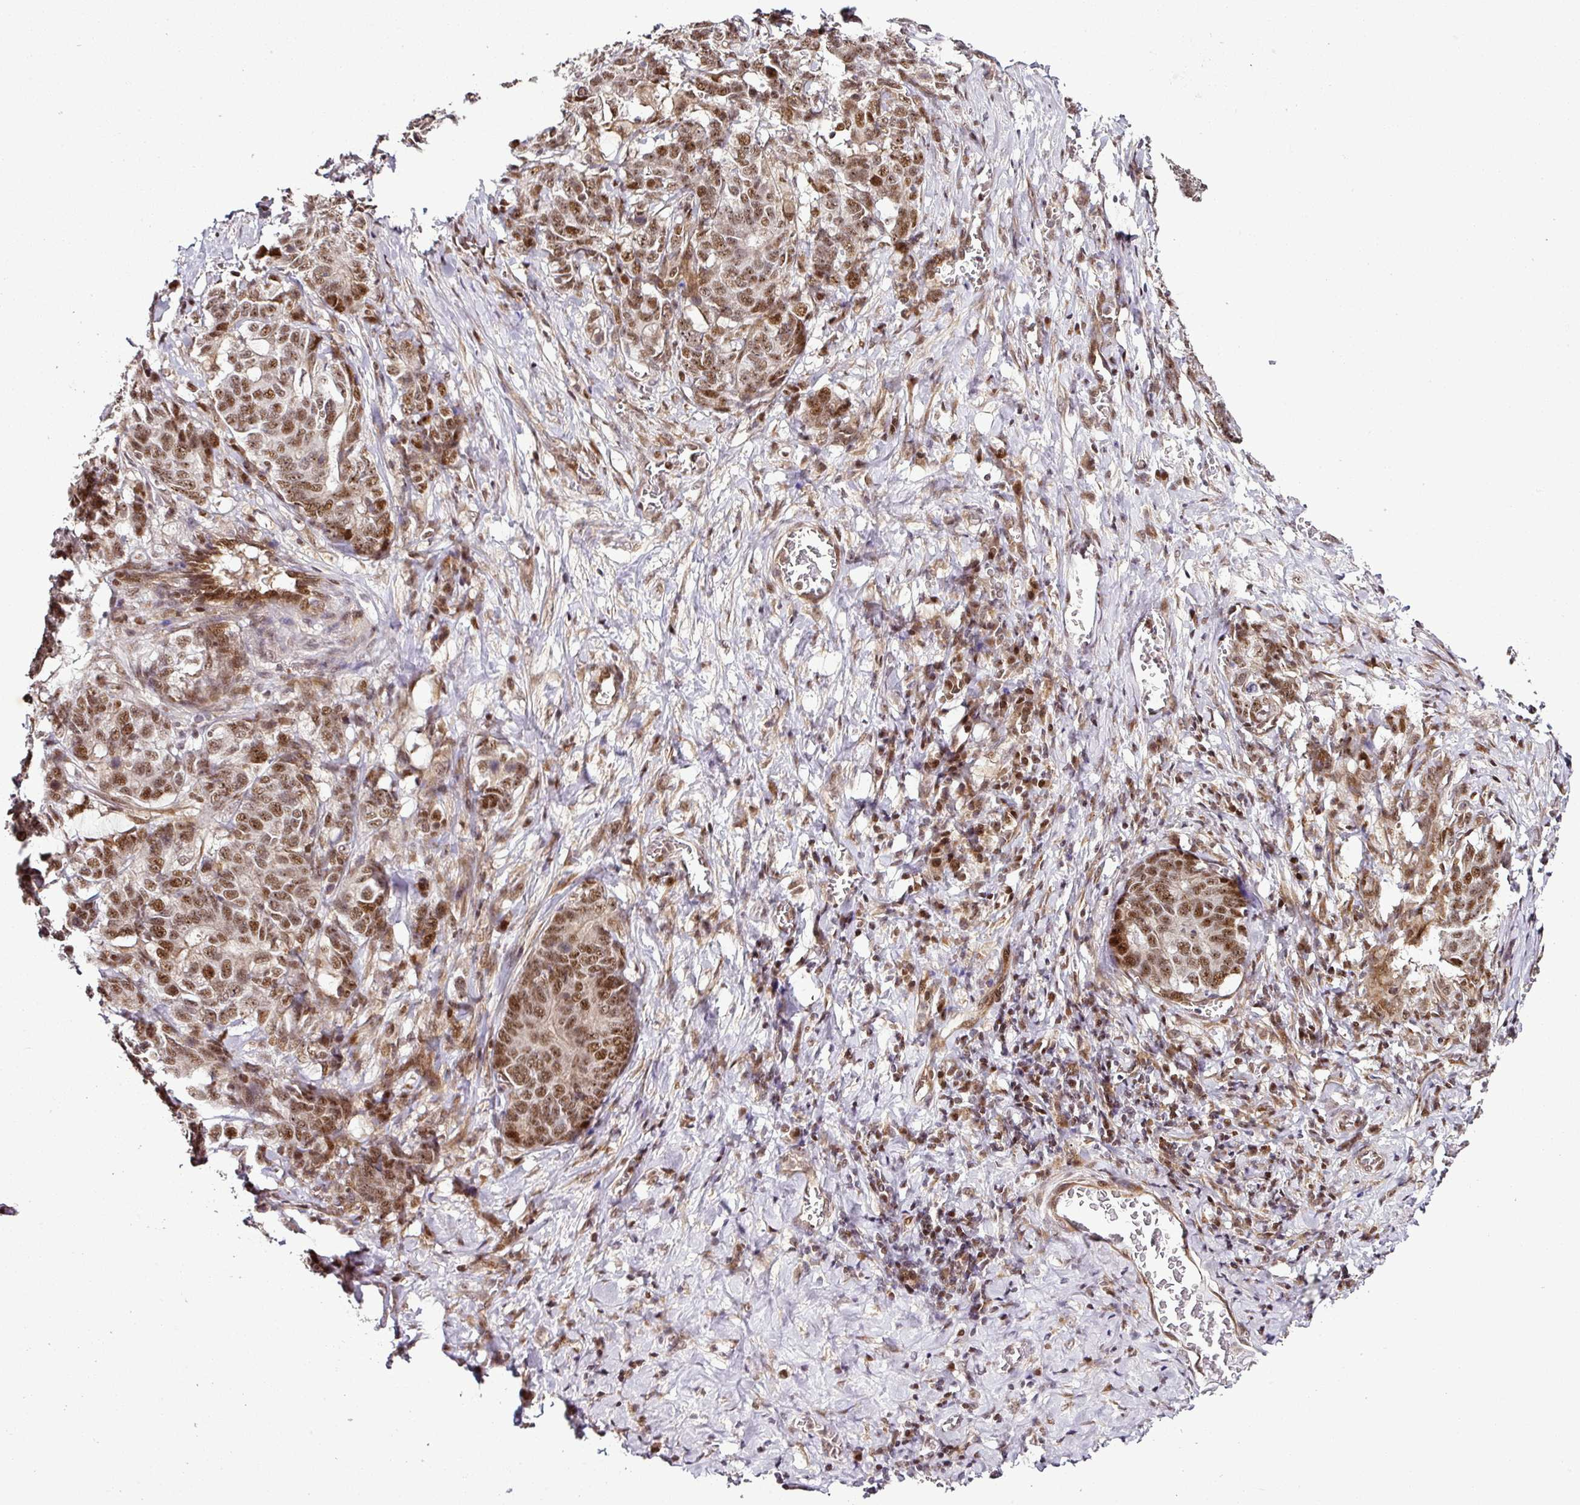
{"staining": {"intensity": "moderate", "quantity": ">75%", "location": "nuclear"}, "tissue": "stomach cancer", "cell_type": "Tumor cells", "image_type": "cancer", "snomed": [{"axis": "morphology", "description": "Normal tissue, NOS"}, {"axis": "morphology", "description": "Adenocarcinoma, NOS"}, {"axis": "topography", "description": "Stomach"}], "caption": "This is a histology image of IHC staining of adenocarcinoma (stomach), which shows moderate positivity in the nuclear of tumor cells.", "gene": "COPRS", "patient": {"sex": "female", "age": 64}}